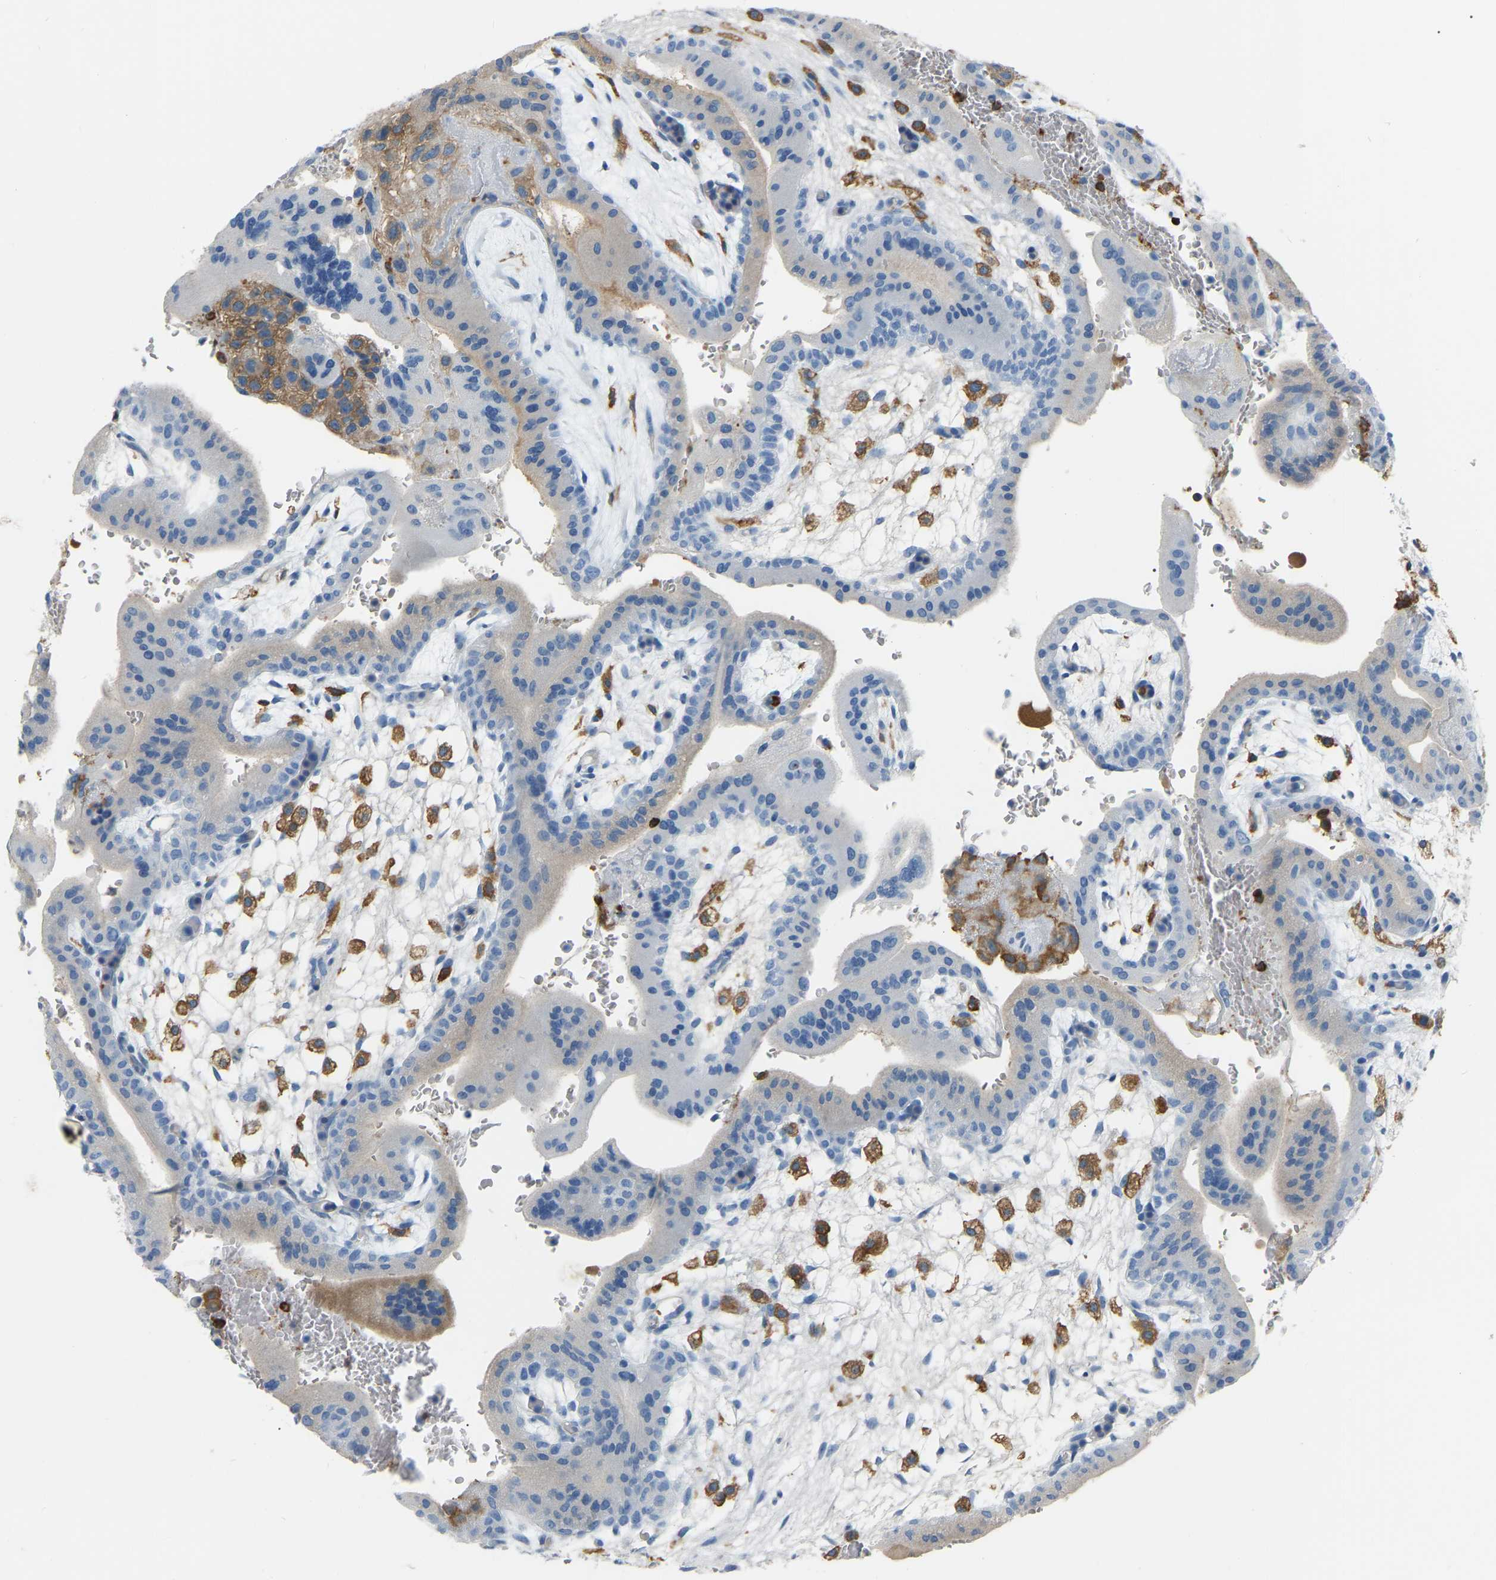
{"staining": {"intensity": "moderate", "quantity": "25%-75%", "location": "cytoplasmic/membranous"}, "tissue": "placenta", "cell_type": "Decidual cells", "image_type": "normal", "snomed": [{"axis": "morphology", "description": "Normal tissue, NOS"}, {"axis": "topography", "description": "Placenta"}], "caption": "DAB (3,3'-diaminobenzidine) immunohistochemical staining of normal human placenta demonstrates moderate cytoplasmic/membranous protein expression in about 25%-75% of decidual cells.", "gene": "ARHGAP45", "patient": {"sex": "female", "age": 35}}